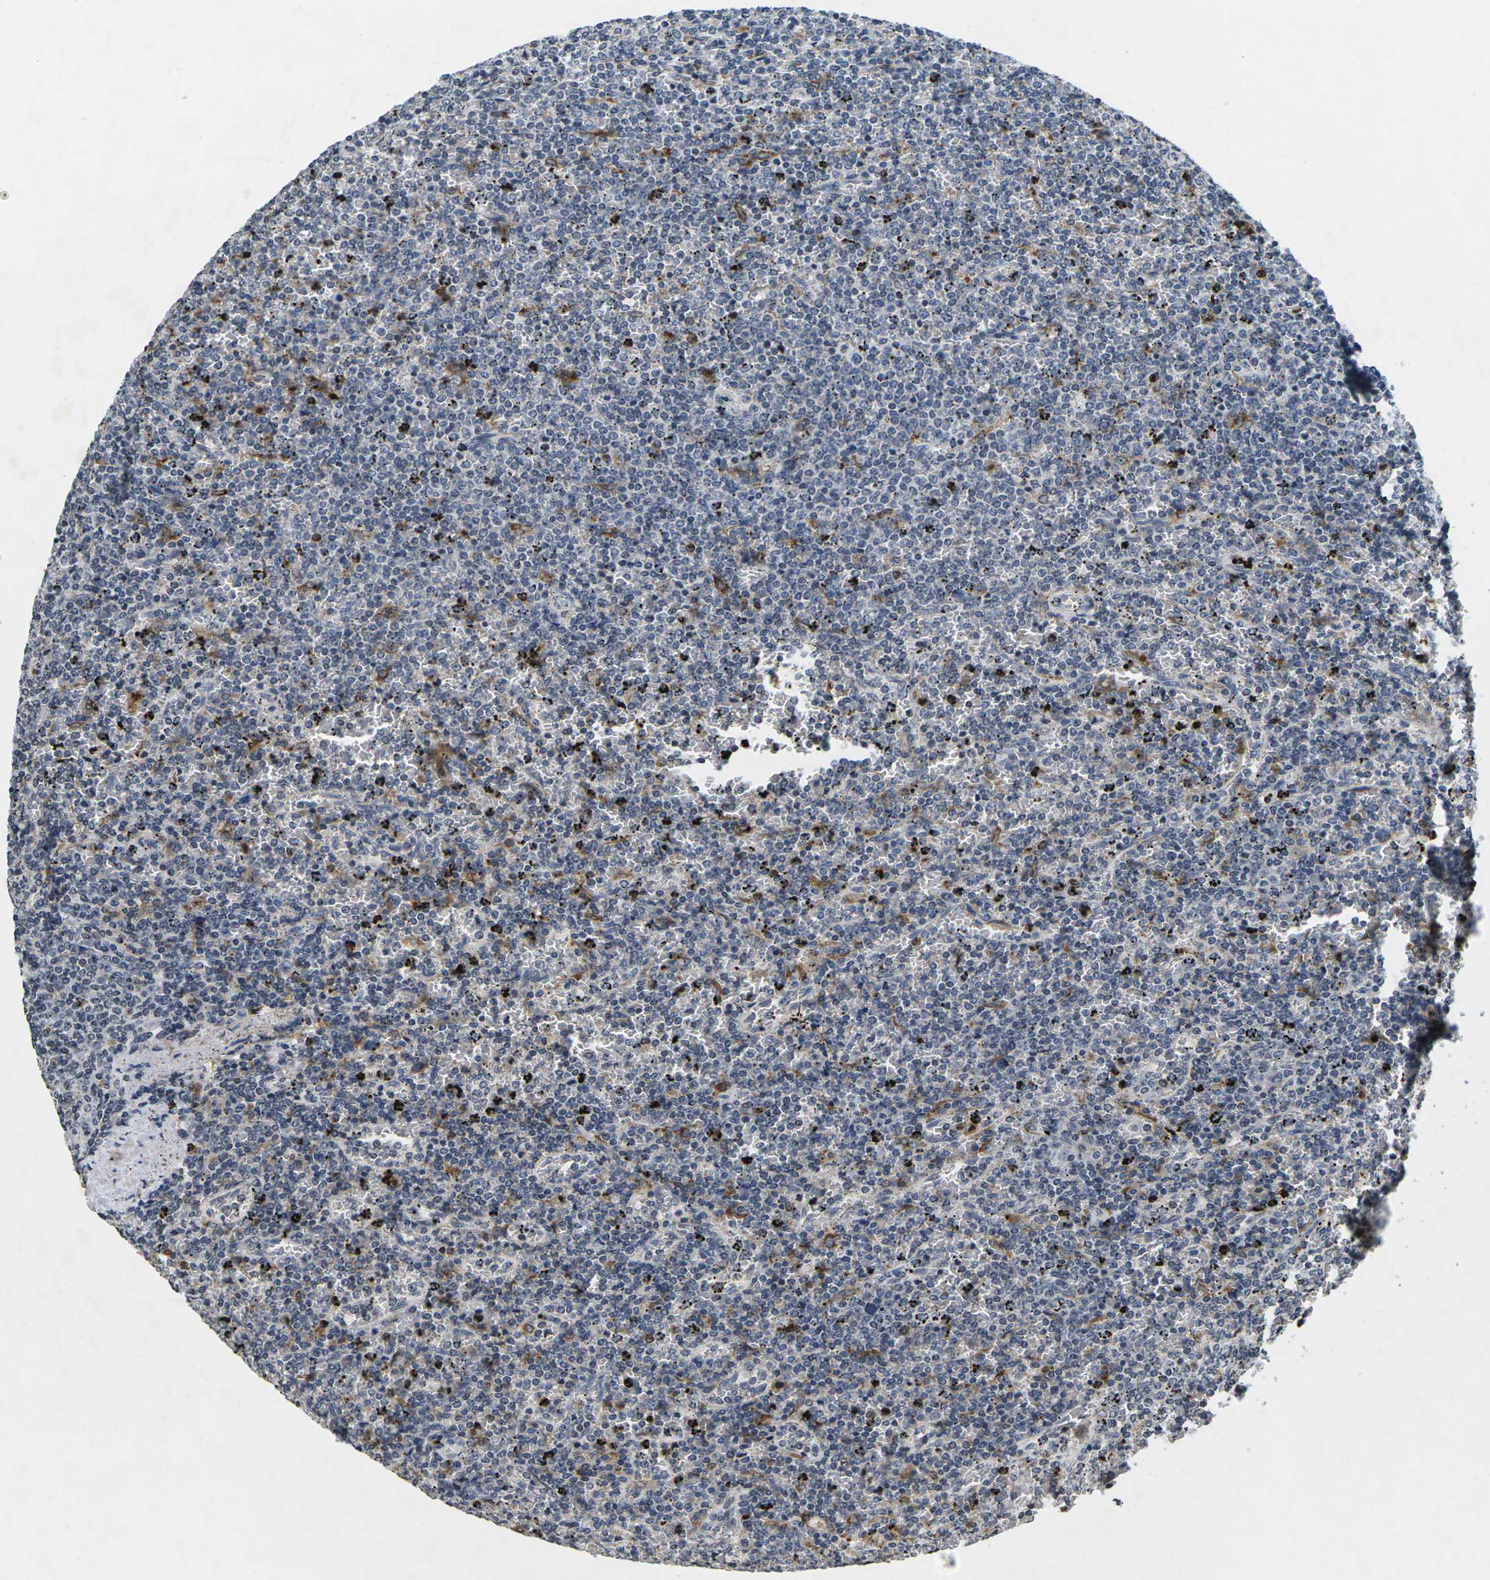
{"staining": {"intensity": "moderate", "quantity": "<25%", "location": "cytoplasmic/membranous"}, "tissue": "lymphoma", "cell_type": "Tumor cells", "image_type": "cancer", "snomed": [{"axis": "morphology", "description": "Malignant lymphoma, non-Hodgkin's type, Low grade"}, {"axis": "topography", "description": "Spleen"}], "caption": "Approximately <25% of tumor cells in human lymphoma exhibit moderate cytoplasmic/membranous protein expression as visualized by brown immunohistochemical staining.", "gene": "C1QC", "patient": {"sex": "female", "age": 77}}